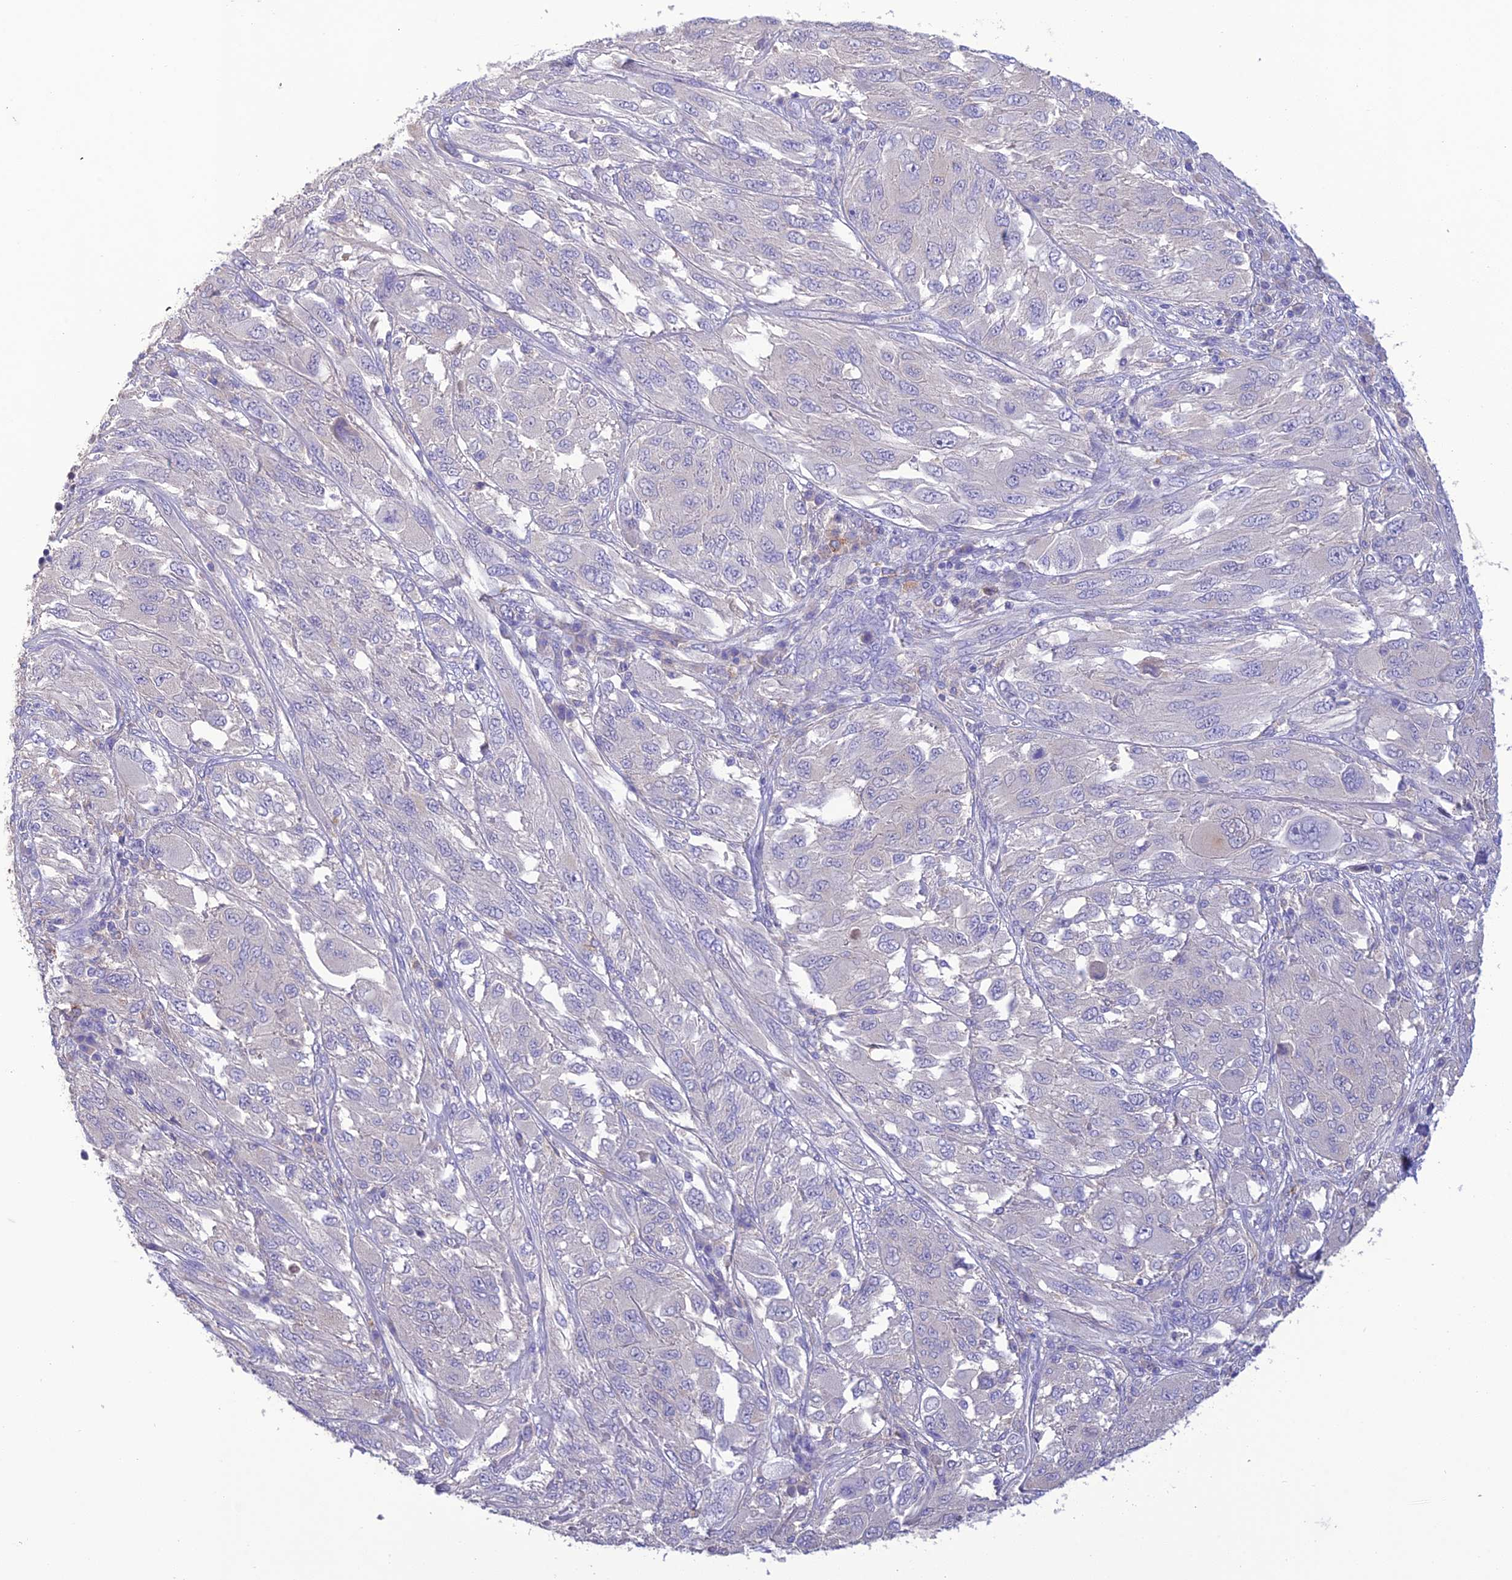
{"staining": {"intensity": "negative", "quantity": "none", "location": "none"}, "tissue": "melanoma", "cell_type": "Tumor cells", "image_type": "cancer", "snomed": [{"axis": "morphology", "description": "Malignant melanoma, NOS"}, {"axis": "topography", "description": "Skin"}], "caption": "Malignant melanoma stained for a protein using immunohistochemistry (IHC) displays no expression tumor cells.", "gene": "SFT2D2", "patient": {"sex": "female", "age": 91}}